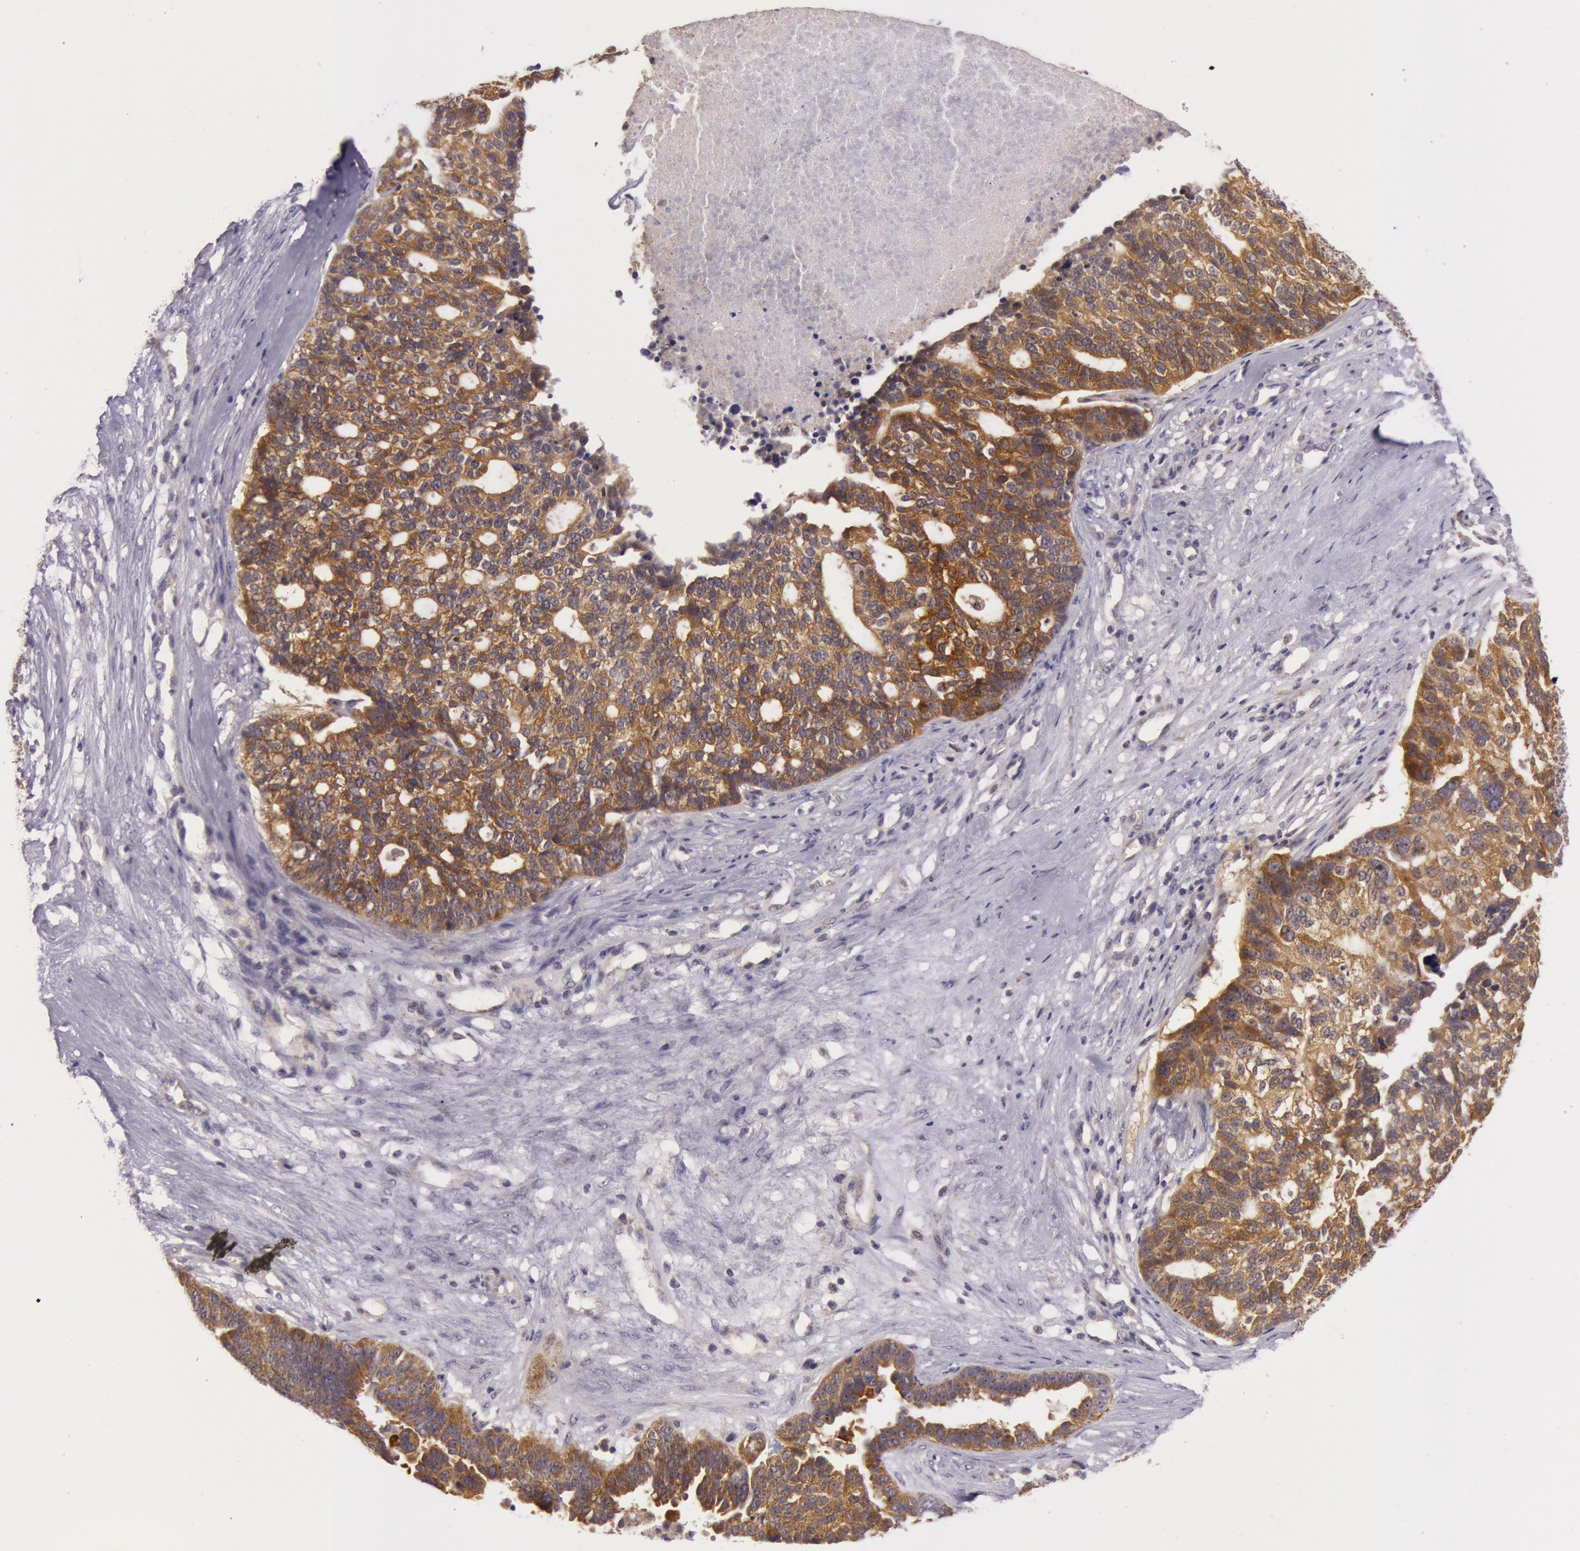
{"staining": {"intensity": "strong", "quantity": ">75%", "location": "cytoplasmic/membranous"}, "tissue": "ovarian cancer", "cell_type": "Tumor cells", "image_type": "cancer", "snomed": [{"axis": "morphology", "description": "Cystadenocarcinoma, serous, NOS"}, {"axis": "topography", "description": "Ovary"}], "caption": "An immunohistochemistry (IHC) image of neoplastic tissue is shown. Protein staining in brown highlights strong cytoplasmic/membranous positivity in ovarian cancer (serous cystadenocarcinoma) within tumor cells.", "gene": "CDK16", "patient": {"sex": "female", "age": 59}}